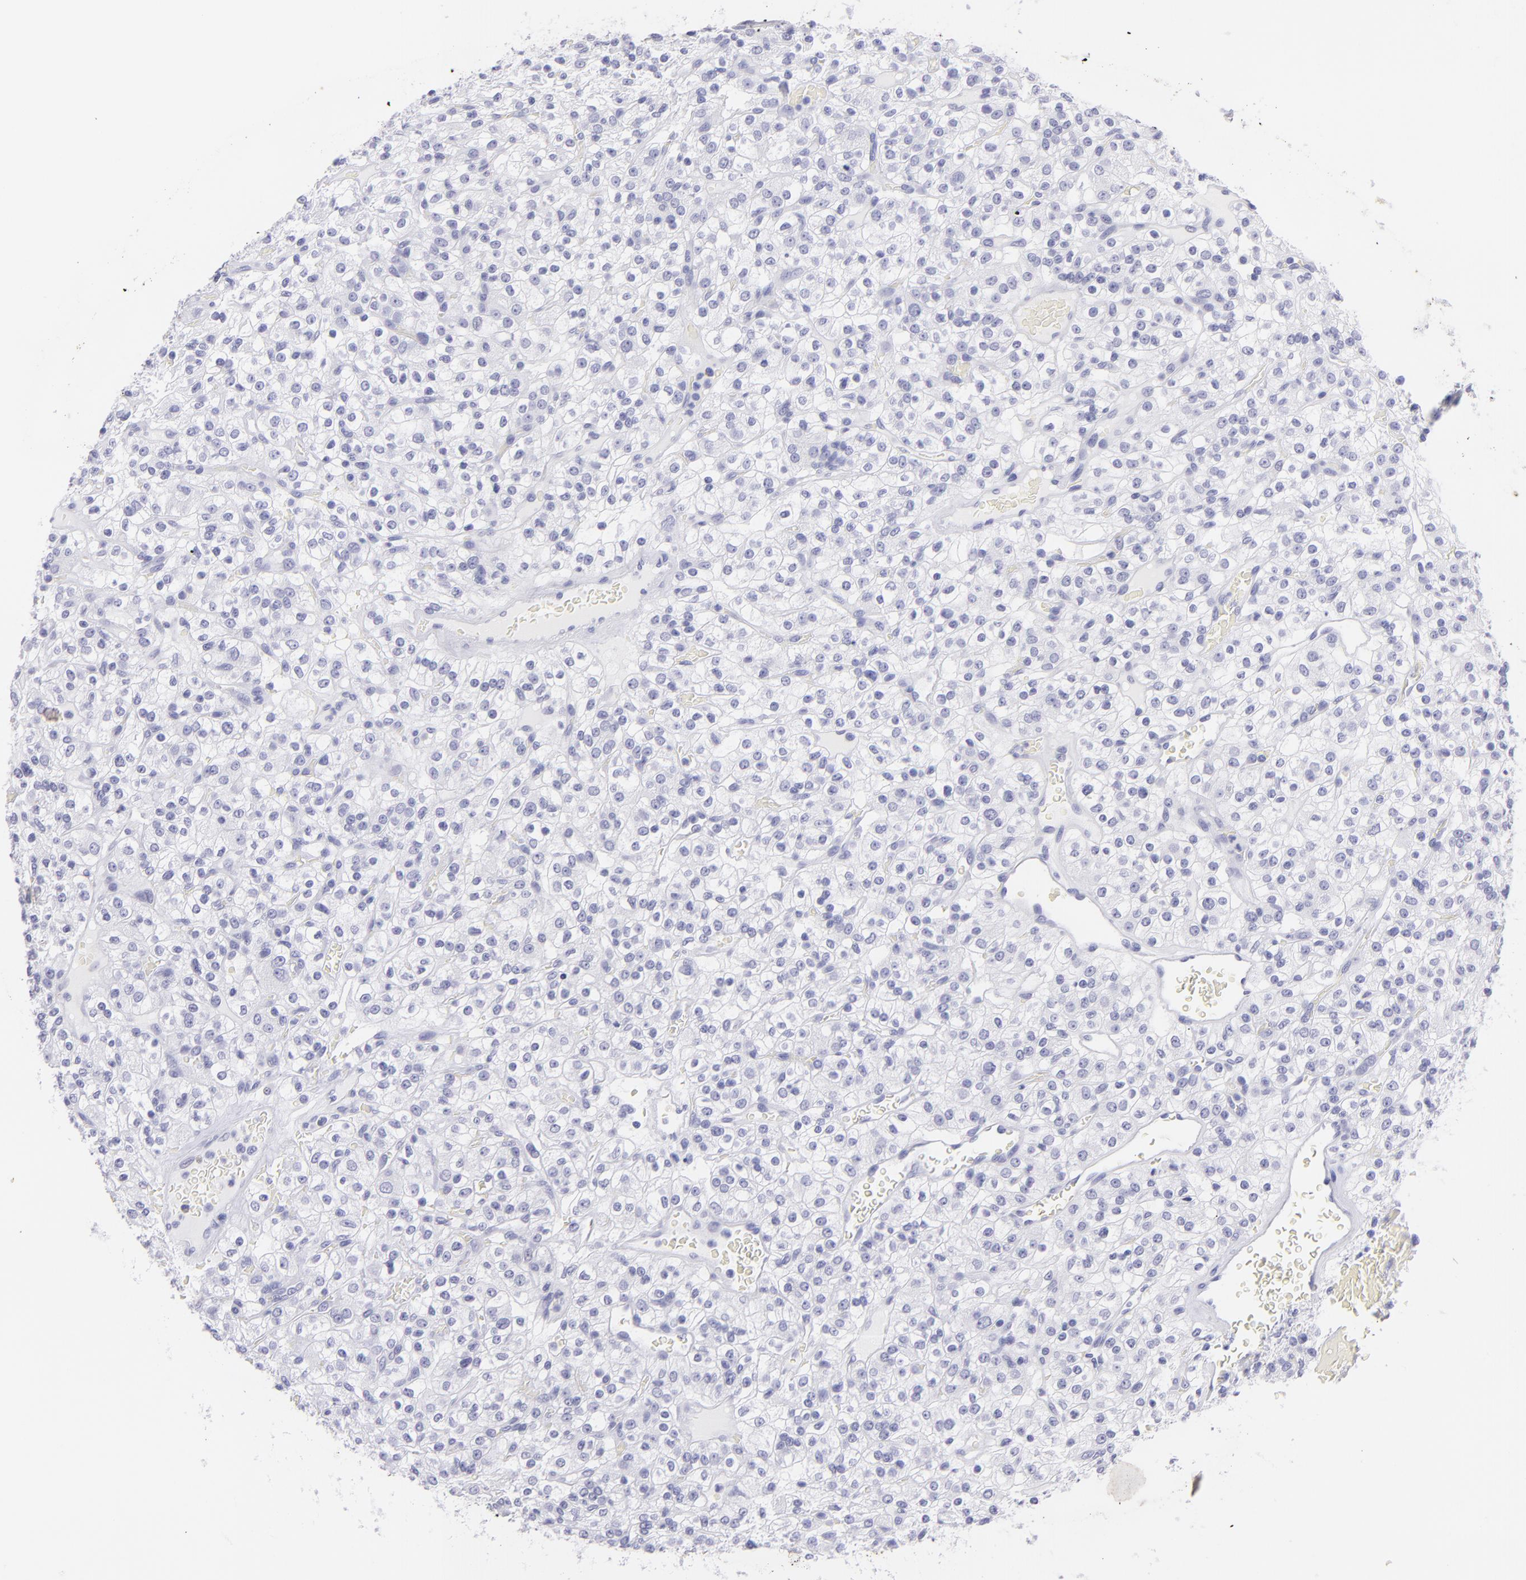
{"staining": {"intensity": "negative", "quantity": "none", "location": "none"}, "tissue": "renal cancer", "cell_type": "Tumor cells", "image_type": "cancer", "snomed": [{"axis": "morphology", "description": "Normal tissue, NOS"}, {"axis": "morphology", "description": "Adenocarcinoma, NOS"}, {"axis": "topography", "description": "Kidney"}], "caption": "Tumor cells show no significant staining in adenocarcinoma (renal).", "gene": "PIP", "patient": {"sex": "female", "age": 72}}